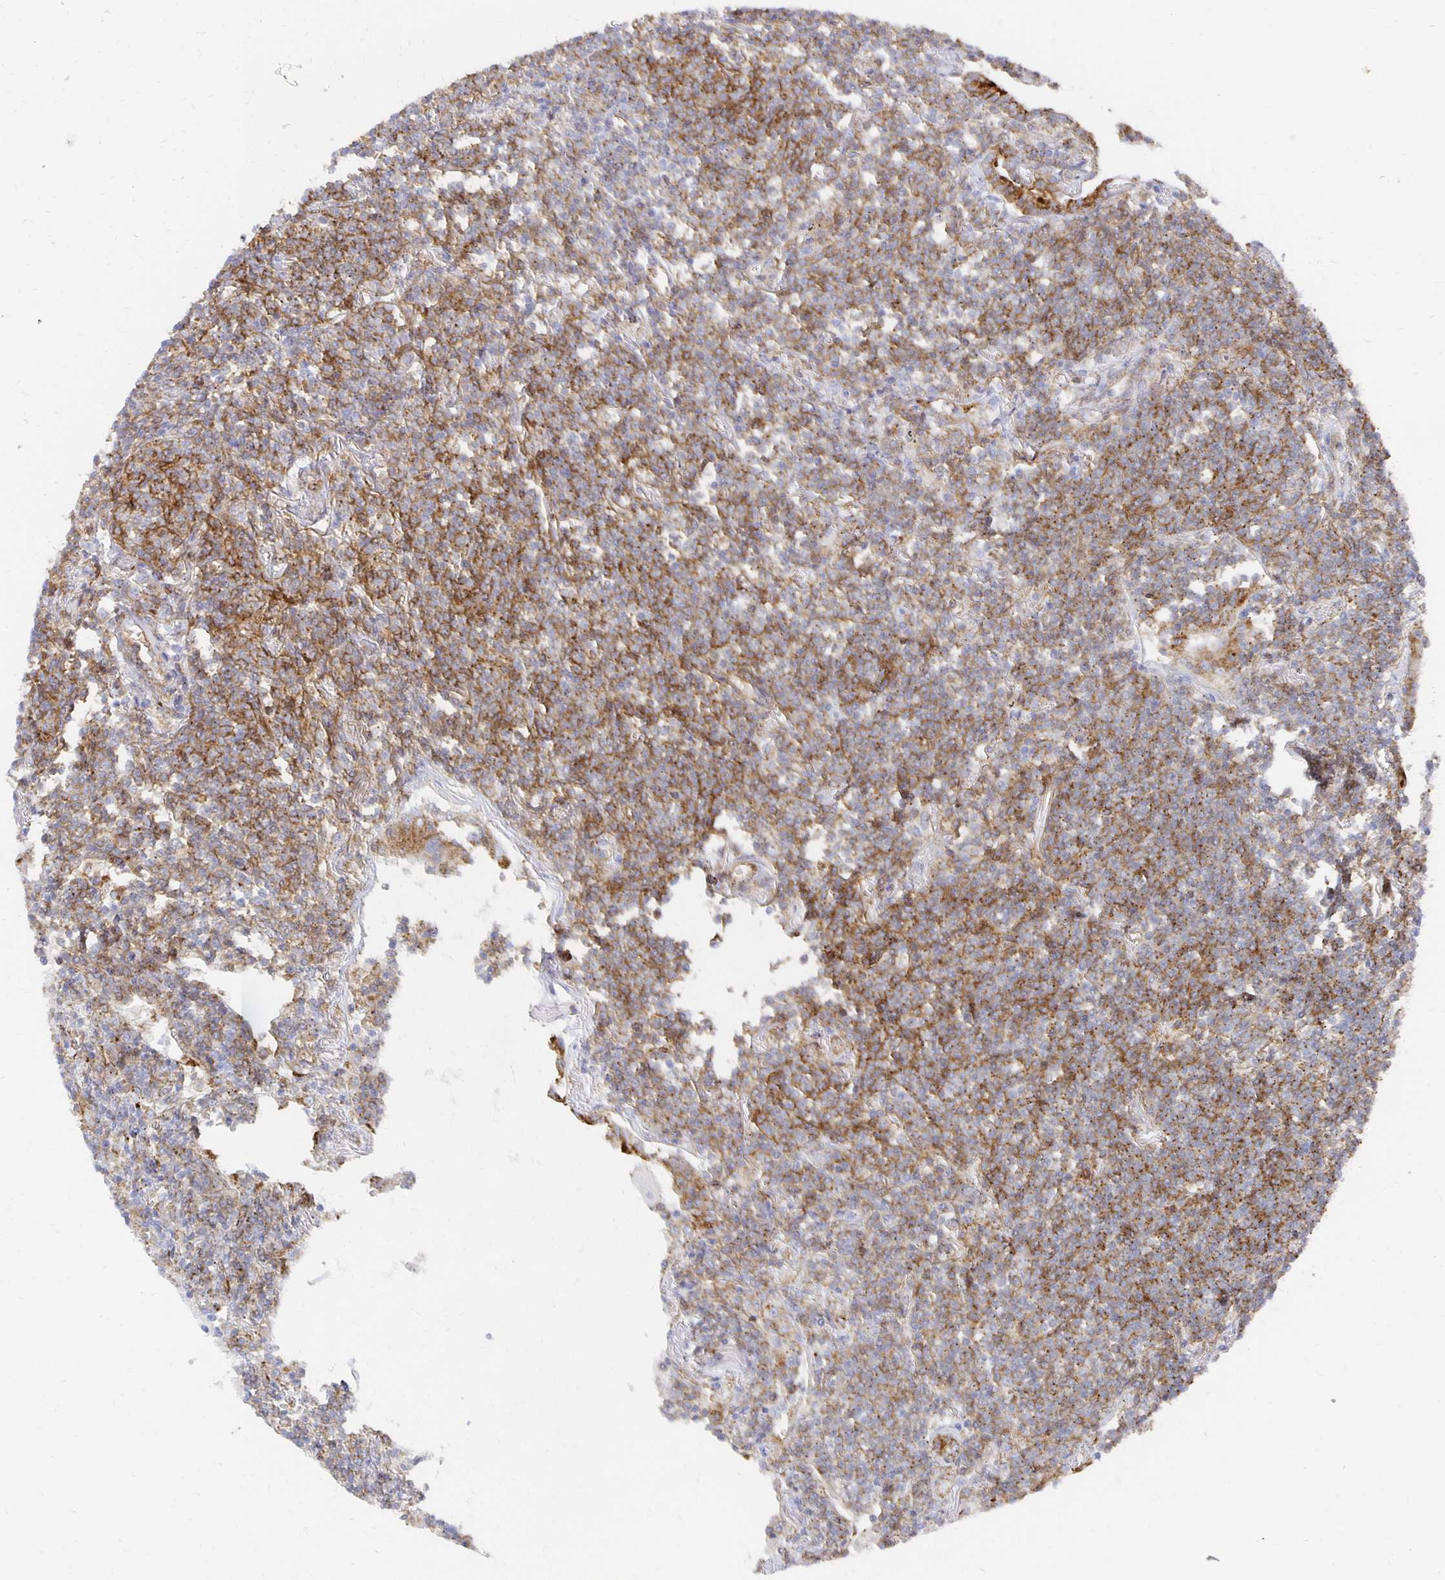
{"staining": {"intensity": "moderate", "quantity": ">75%", "location": "cytoplasmic/membranous"}, "tissue": "lymphoma", "cell_type": "Tumor cells", "image_type": "cancer", "snomed": [{"axis": "morphology", "description": "Malignant lymphoma, non-Hodgkin's type, Low grade"}, {"axis": "topography", "description": "Lung"}], "caption": "IHC photomicrograph of neoplastic tissue: human lymphoma stained using IHC reveals medium levels of moderate protein expression localized specifically in the cytoplasmic/membranous of tumor cells, appearing as a cytoplasmic/membranous brown color.", "gene": "TAAR1", "patient": {"sex": "female", "age": 71}}